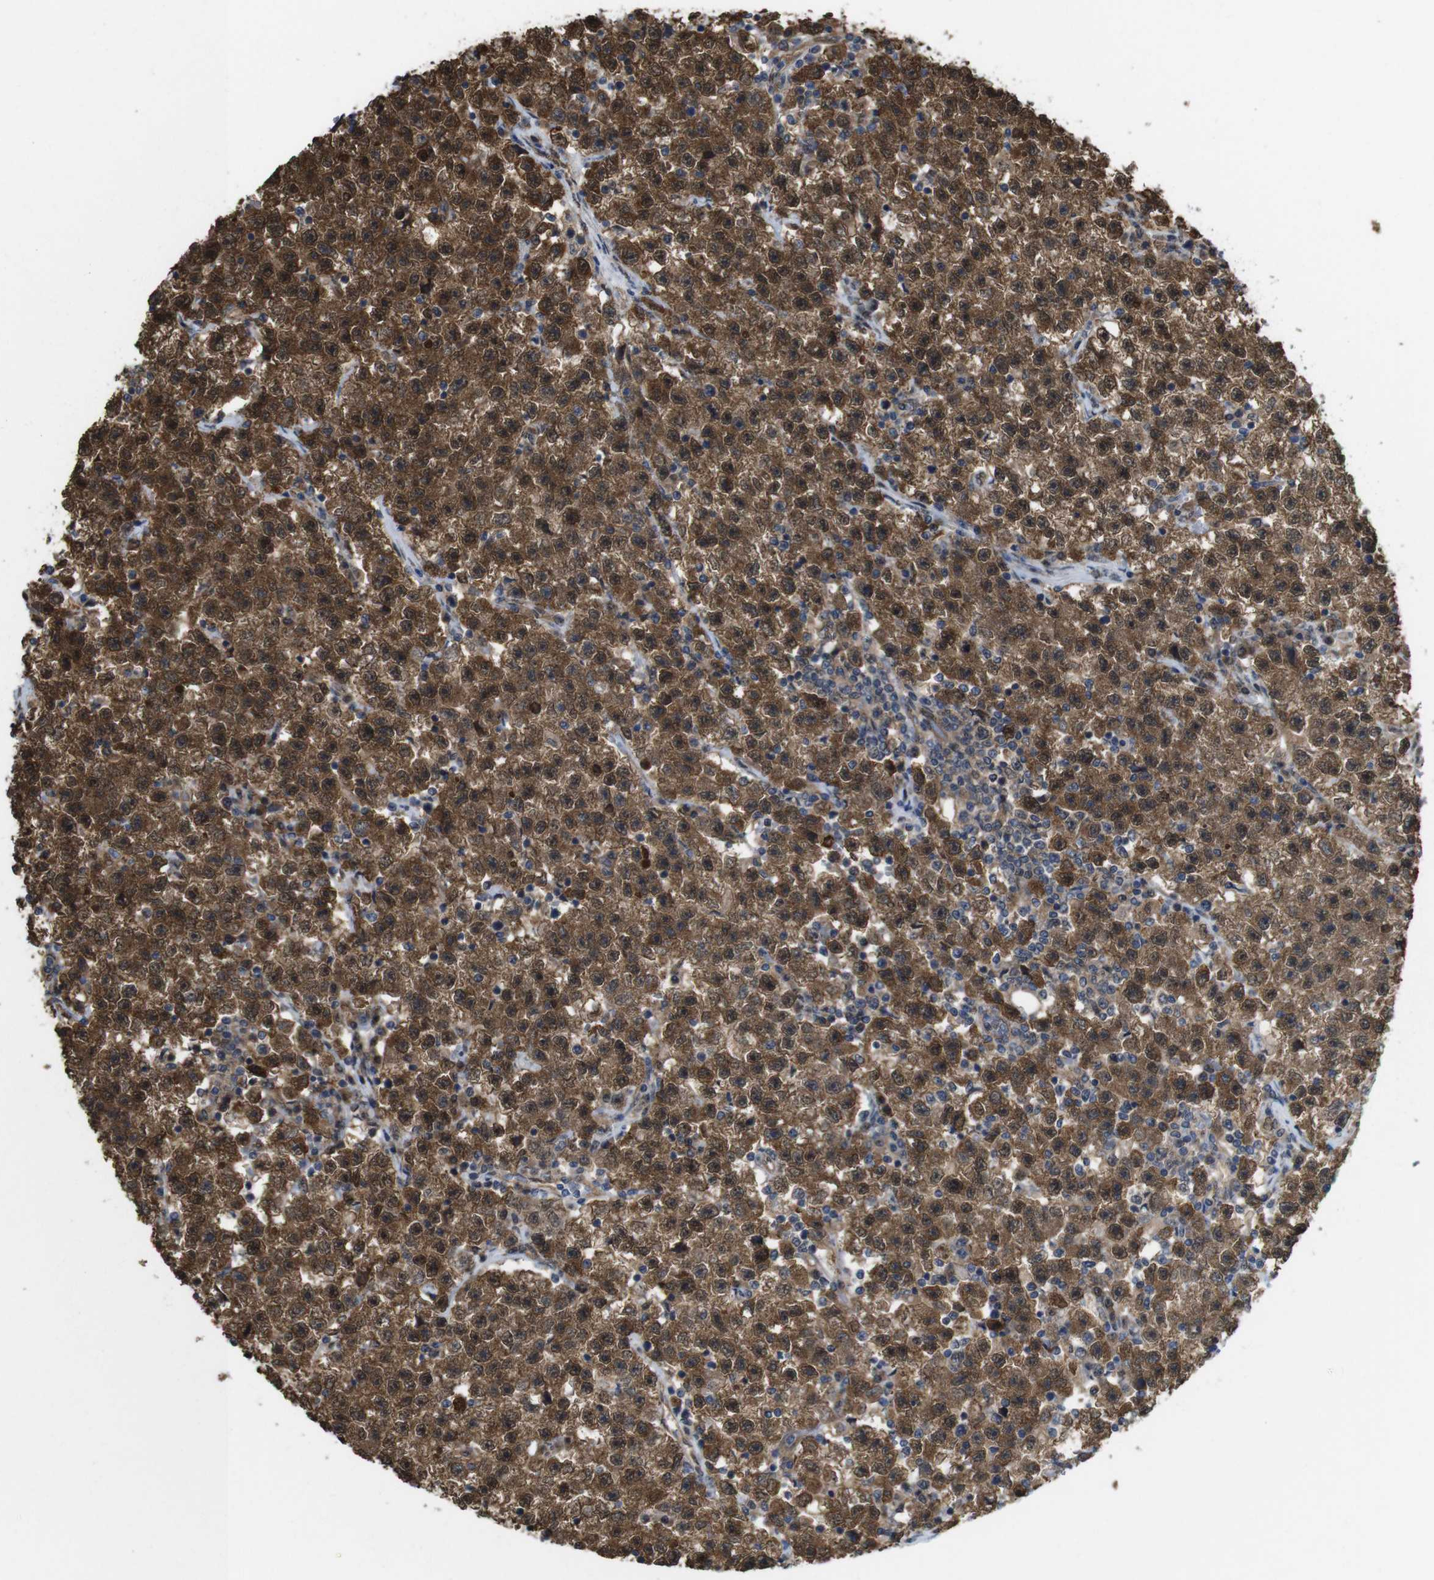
{"staining": {"intensity": "strong", "quantity": ">75%", "location": "cytoplasmic/membranous"}, "tissue": "testis cancer", "cell_type": "Tumor cells", "image_type": "cancer", "snomed": [{"axis": "morphology", "description": "Seminoma, NOS"}, {"axis": "topography", "description": "Testis"}], "caption": "Immunohistochemical staining of seminoma (testis) shows high levels of strong cytoplasmic/membranous protein expression in approximately >75% of tumor cells.", "gene": "YWHAG", "patient": {"sex": "male", "age": 22}}